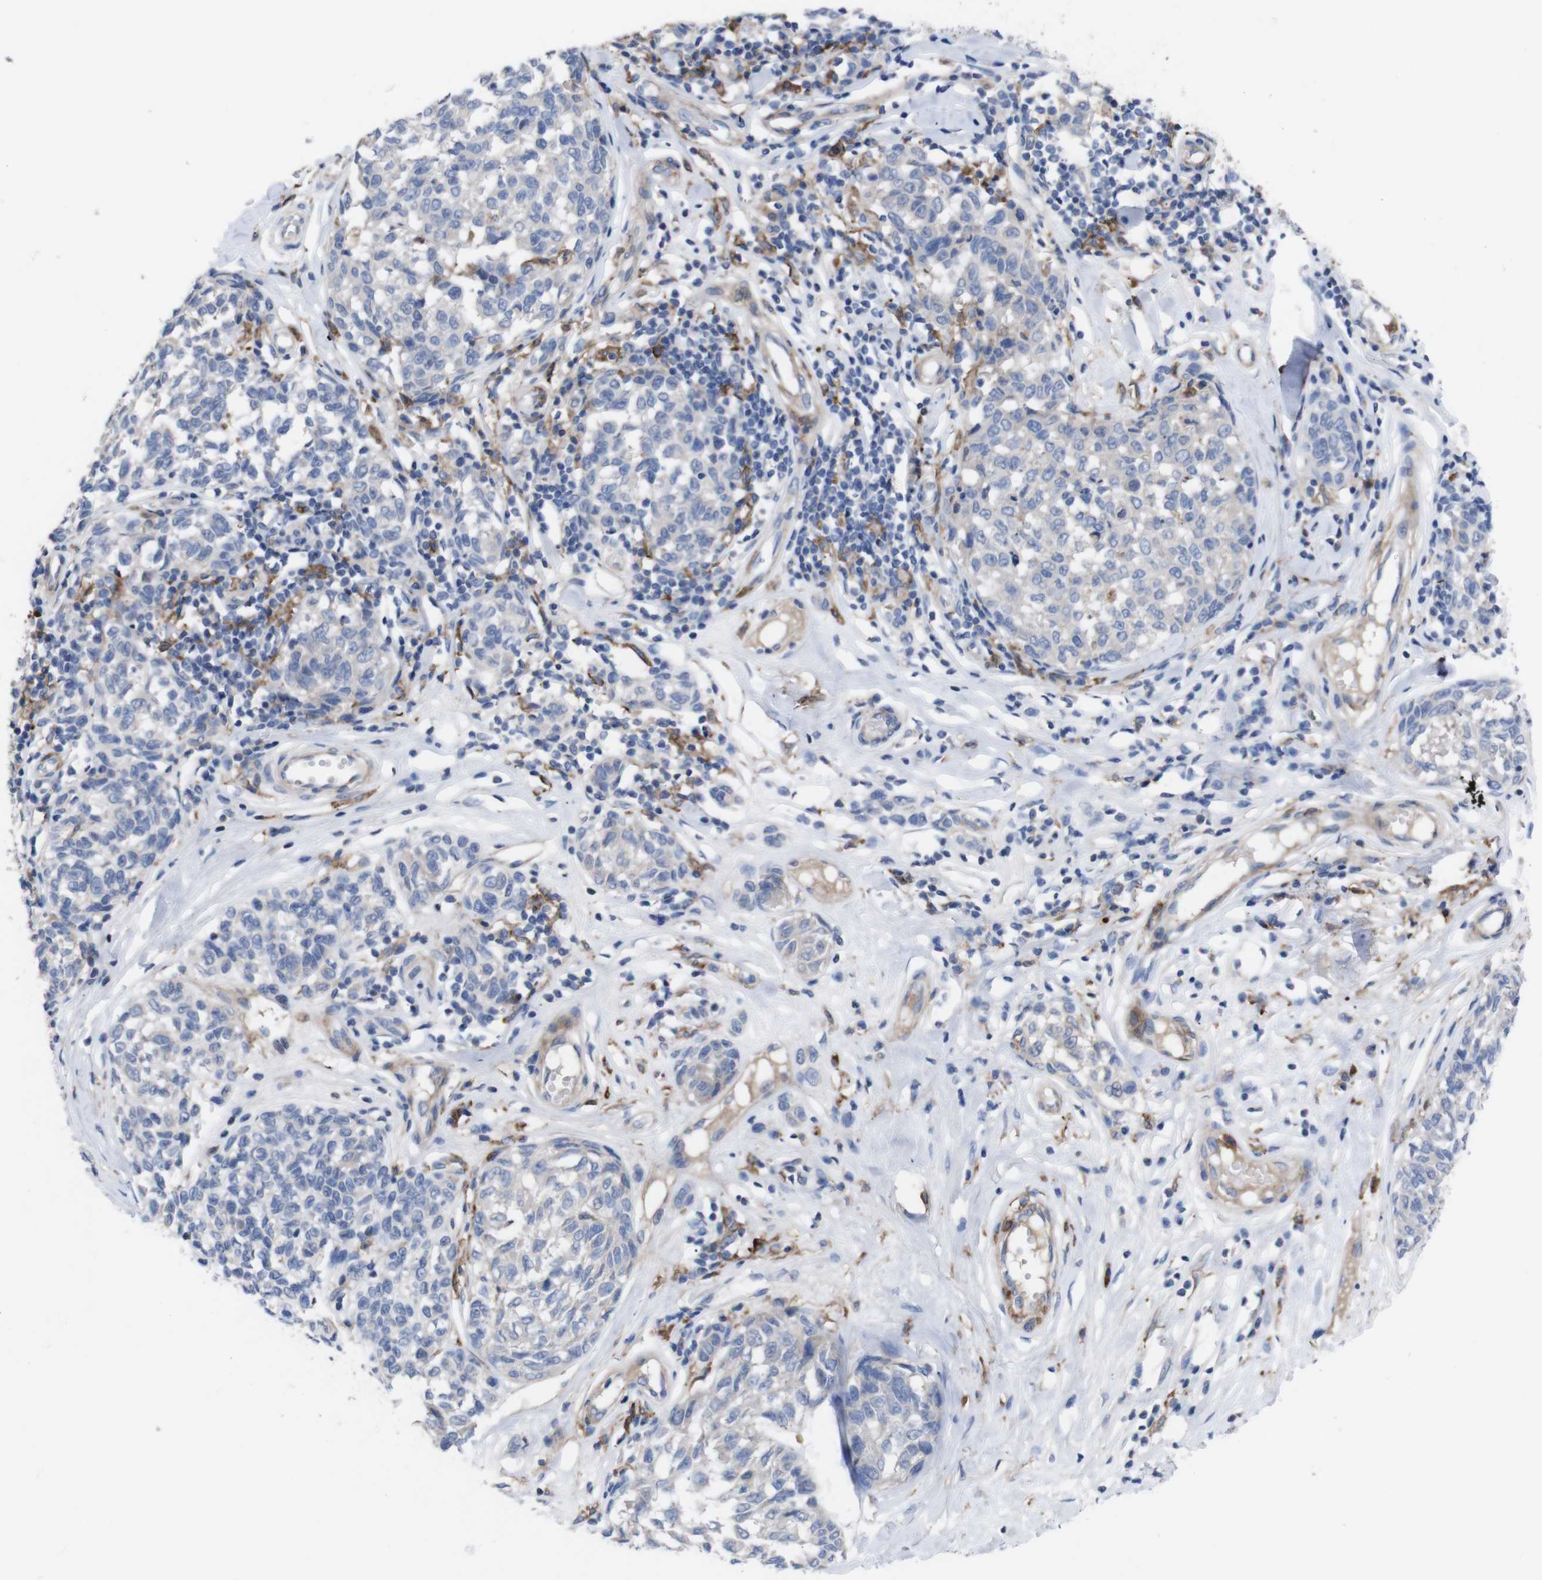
{"staining": {"intensity": "negative", "quantity": "none", "location": "none"}, "tissue": "melanoma", "cell_type": "Tumor cells", "image_type": "cancer", "snomed": [{"axis": "morphology", "description": "Malignant melanoma, NOS"}, {"axis": "topography", "description": "Skin"}], "caption": "DAB (3,3'-diaminobenzidine) immunohistochemical staining of human melanoma displays no significant positivity in tumor cells.", "gene": "C5AR1", "patient": {"sex": "female", "age": 64}}